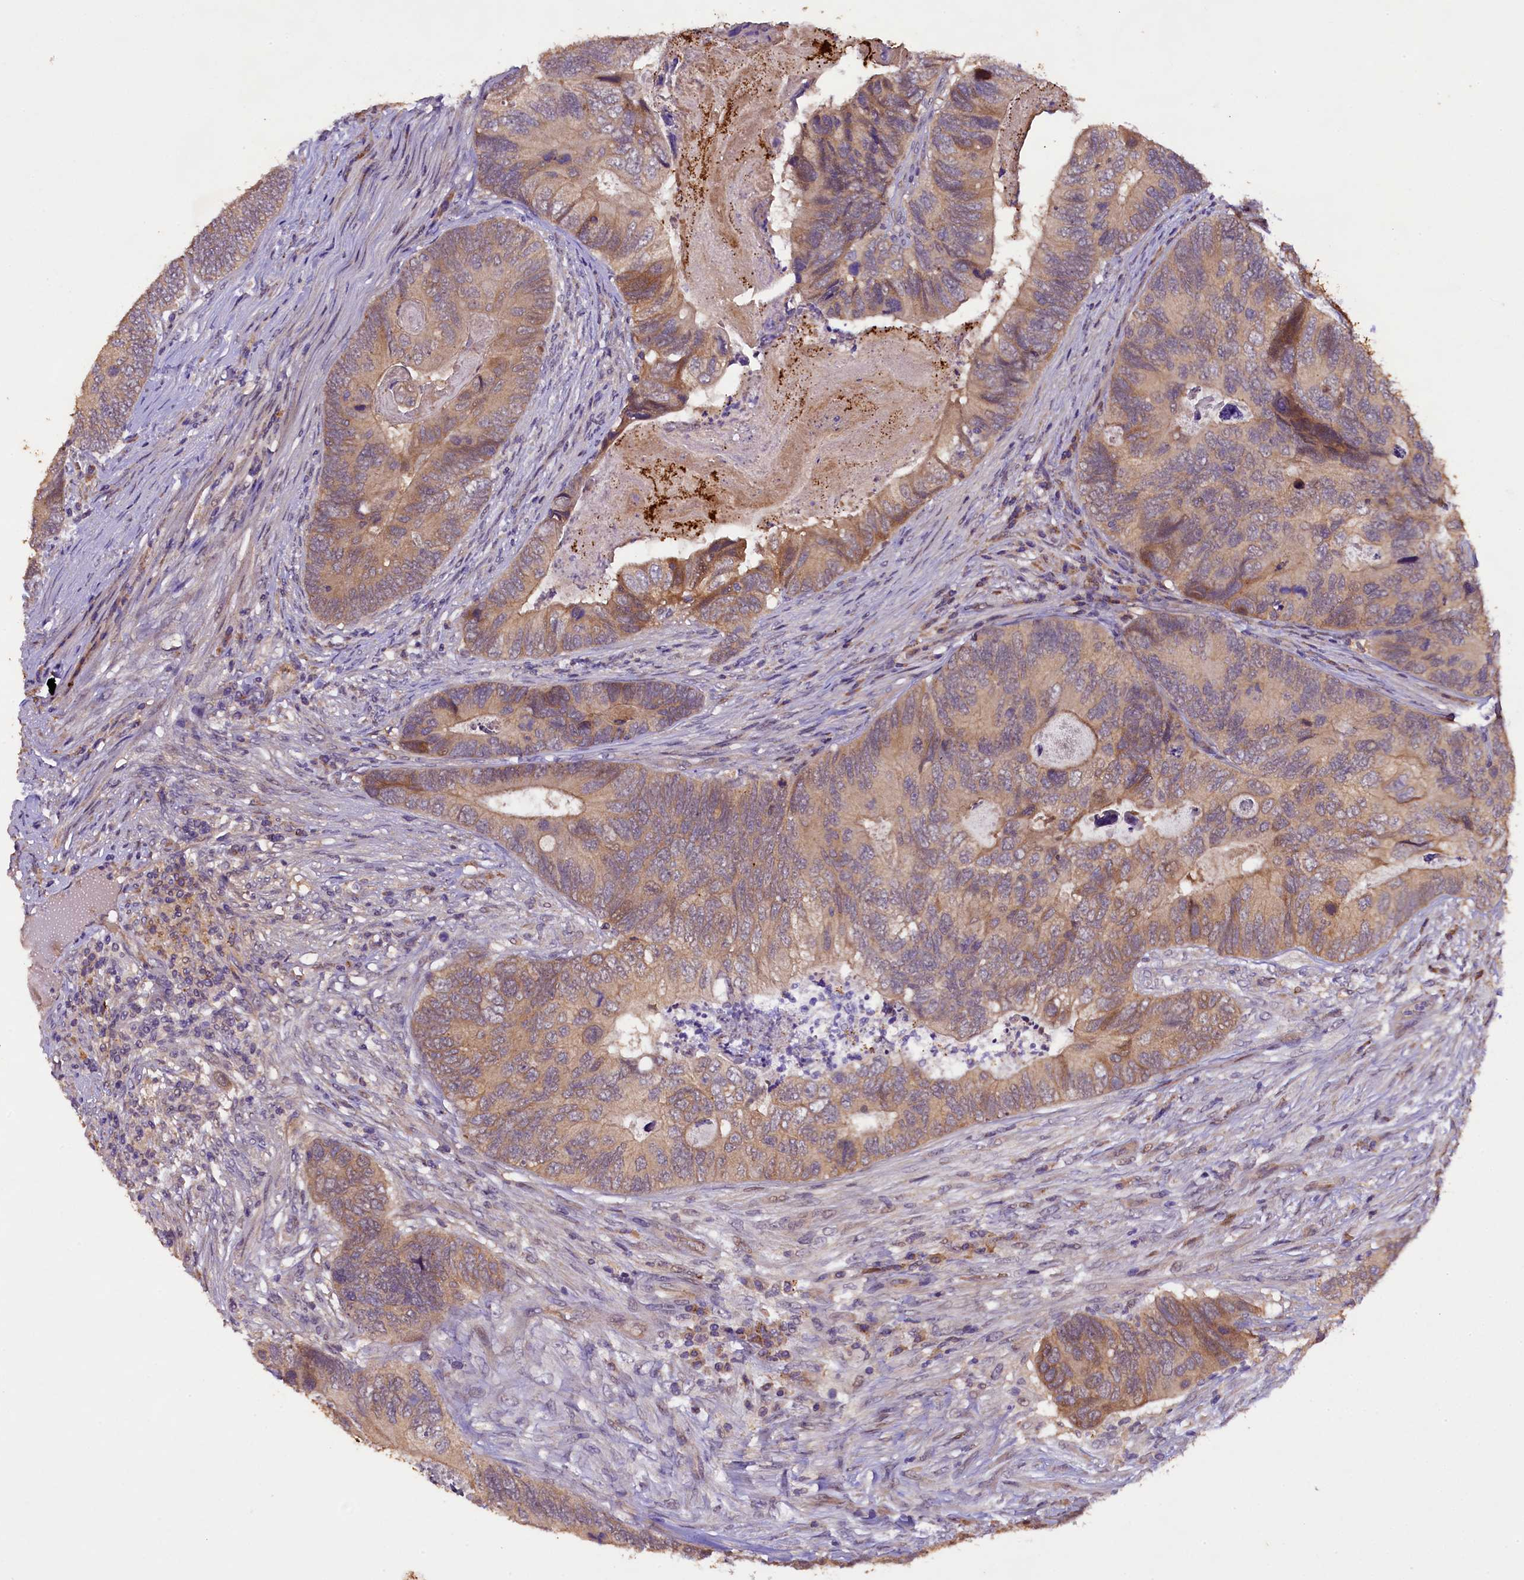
{"staining": {"intensity": "moderate", "quantity": ">75%", "location": "cytoplasmic/membranous"}, "tissue": "colorectal cancer", "cell_type": "Tumor cells", "image_type": "cancer", "snomed": [{"axis": "morphology", "description": "Adenocarcinoma, NOS"}, {"axis": "topography", "description": "Colon"}], "caption": "Immunohistochemistry of human colorectal cancer (adenocarcinoma) shows medium levels of moderate cytoplasmic/membranous staining in approximately >75% of tumor cells. The staining was performed using DAB (3,3'-diaminobenzidine) to visualize the protein expression in brown, while the nuclei were stained in blue with hematoxylin (Magnification: 20x).", "gene": "PLXNB1", "patient": {"sex": "female", "age": 67}}